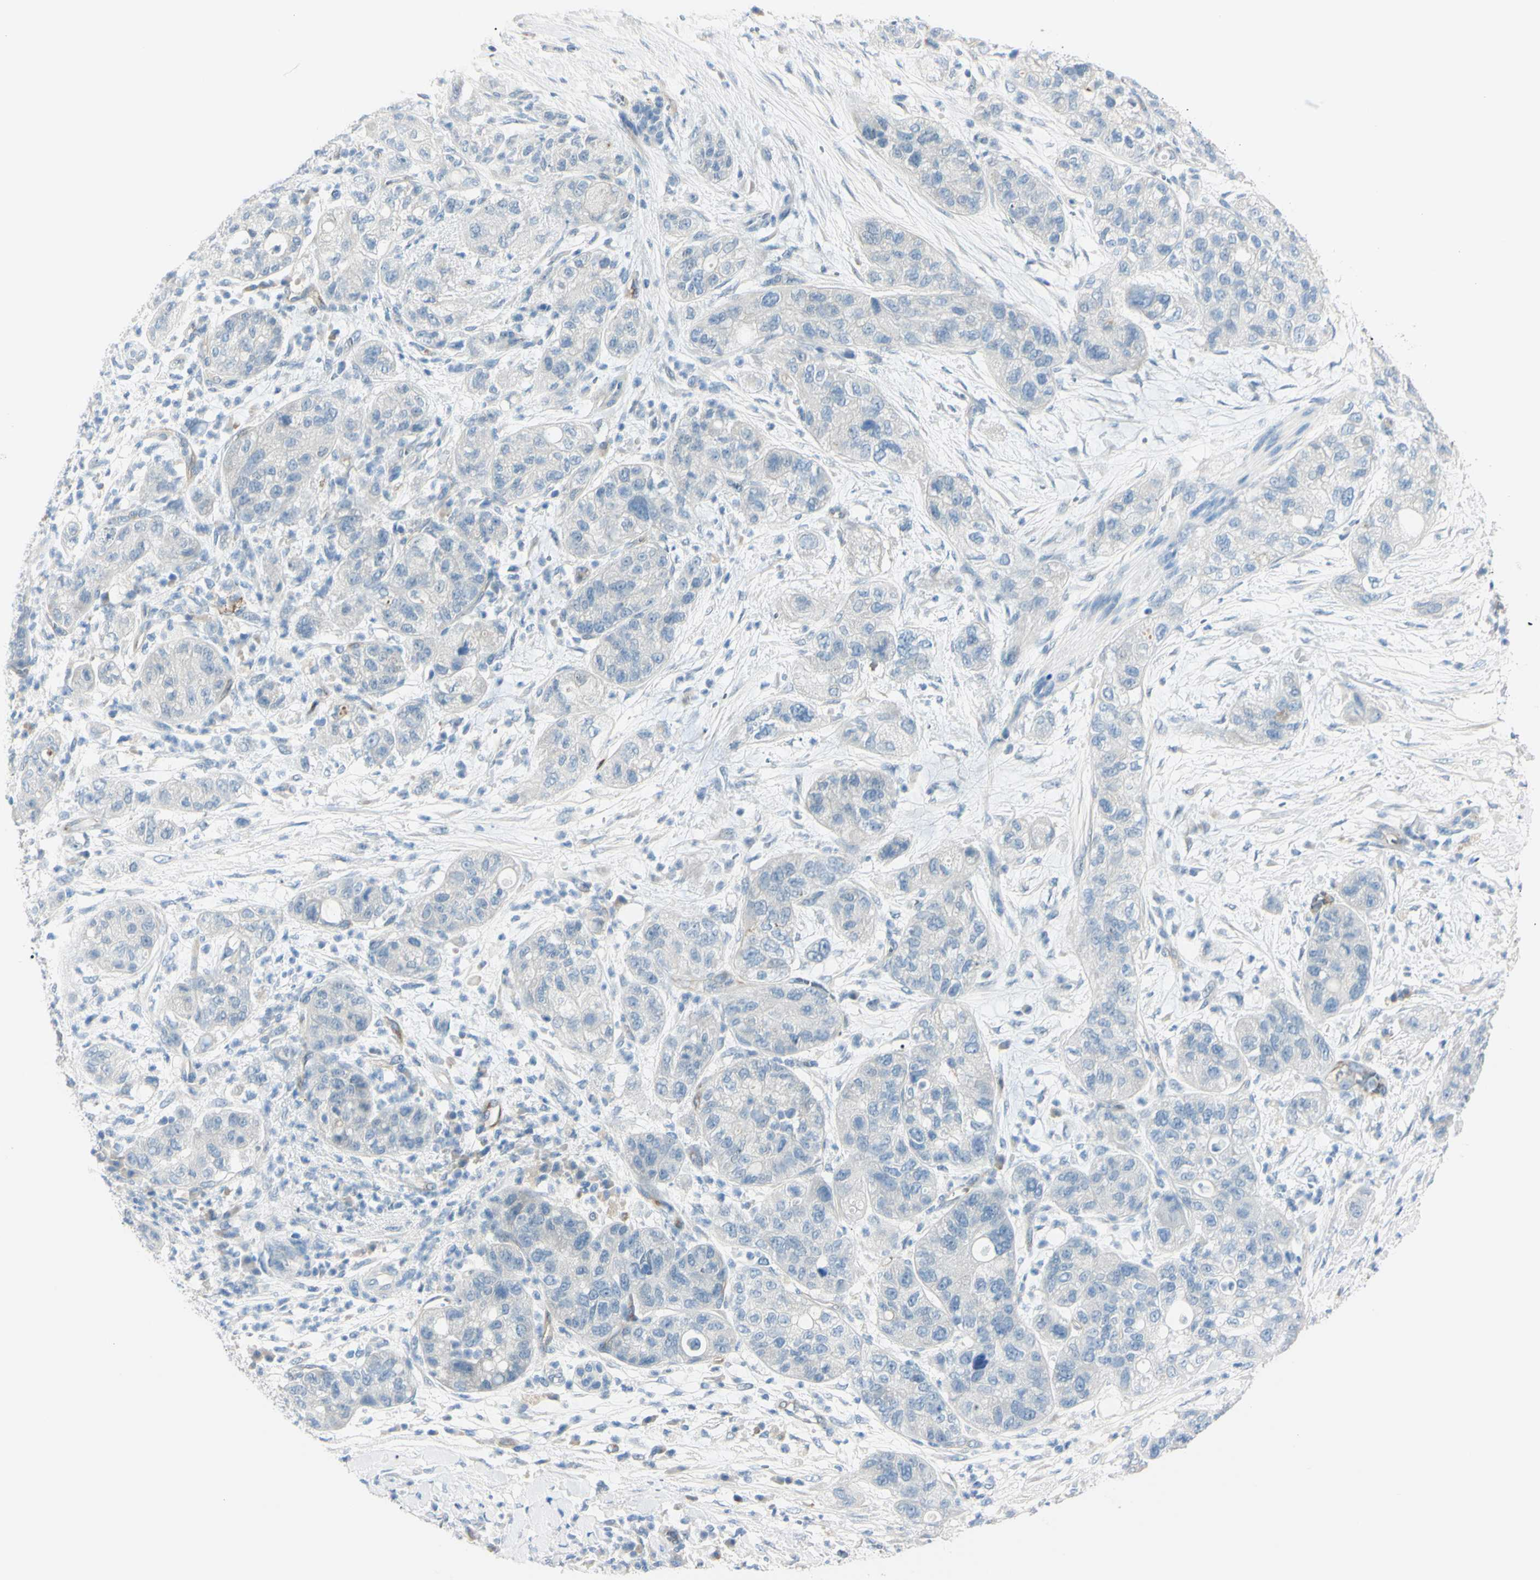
{"staining": {"intensity": "negative", "quantity": "none", "location": "none"}, "tissue": "pancreatic cancer", "cell_type": "Tumor cells", "image_type": "cancer", "snomed": [{"axis": "morphology", "description": "Adenocarcinoma, NOS"}, {"axis": "topography", "description": "Pancreas"}], "caption": "This is an immunohistochemistry (IHC) histopathology image of human pancreatic cancer (adenocarcinoma). There is no positivity in tumor cells.", "gene": "FOLH1", "patient": {"sex": "female", "age": 78}}